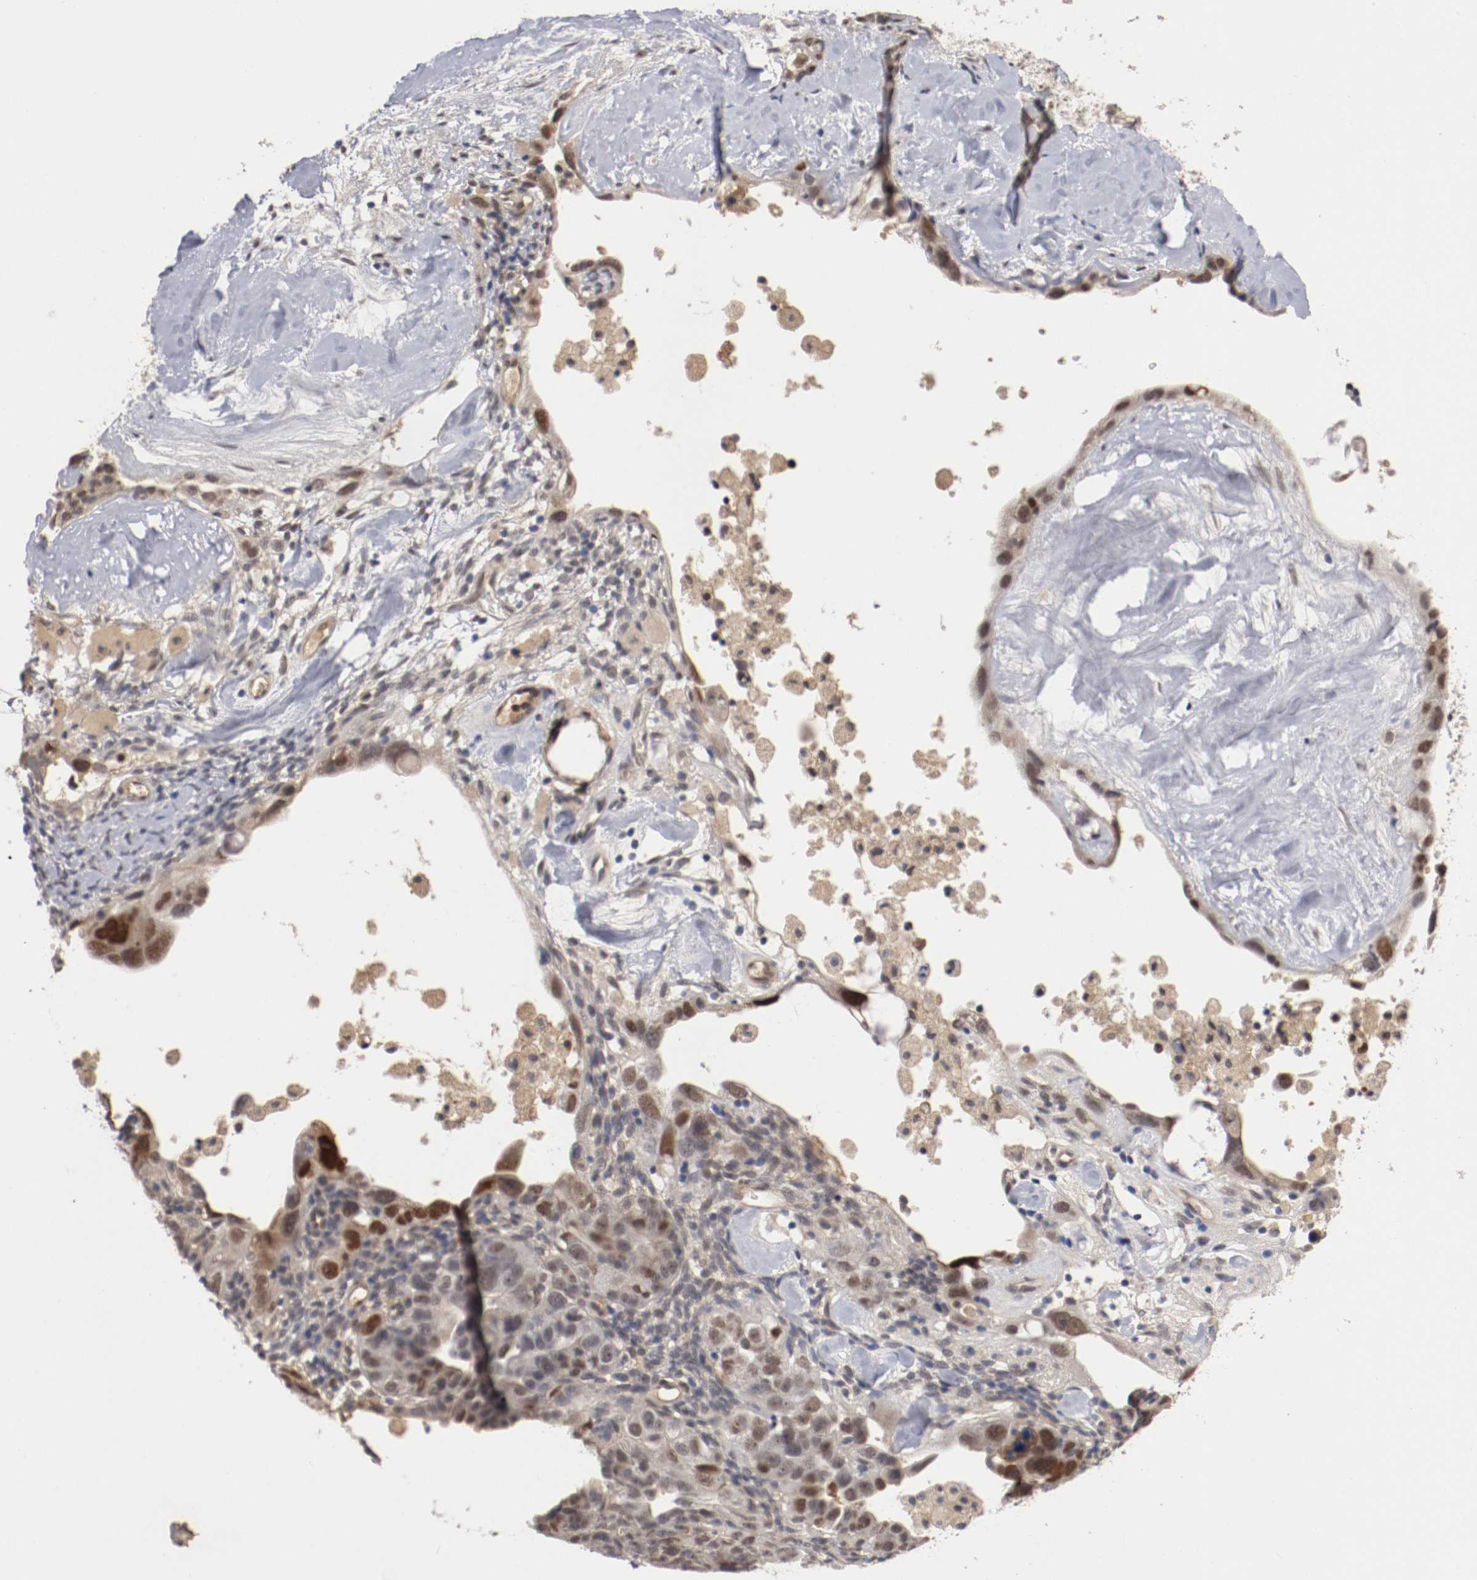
{"staining": {"intensity": "moderate", "quantity": ">75%", "location": "nuclear"}, "tissue": "ovarian cancer", "cell_type": "Tumor cells", "image_type": "cancer", "snomed": [{"axis": "morphology", "description": "Cystadenocarcinoma, serous, NOS"}, {"axis": "topography", "description": "Ovary"}], "caption": "Ovarian cancer tissue demonstrates moderate nuclear positivity in about >75% of tumor cells, visualized by immunohistochemistry.", "gene": "DNMT3B", "patient": {"sex": "female", "age": 66}}